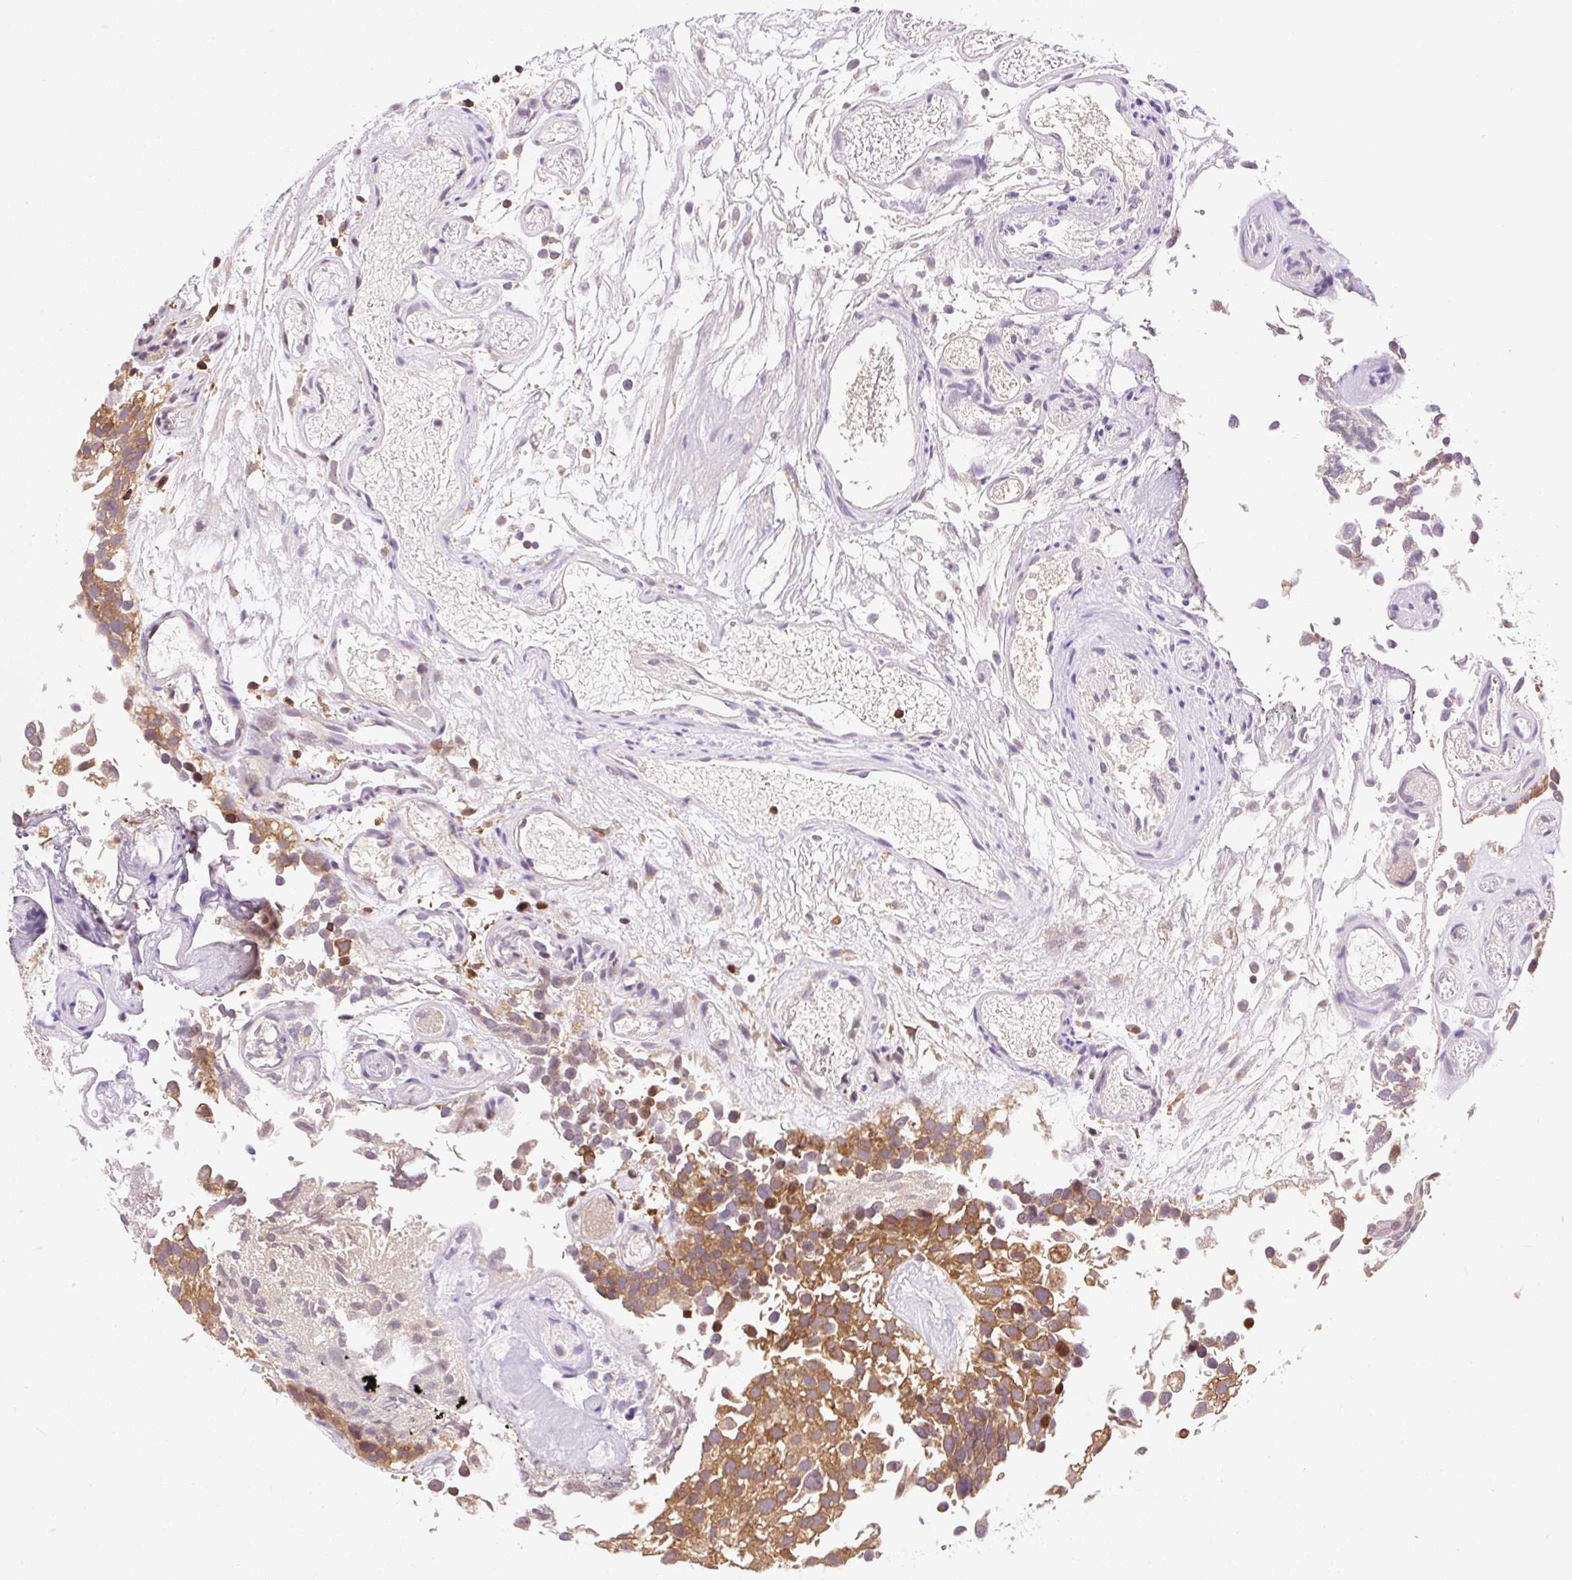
{"staining": {"intensity": "moderate", "quantity": ">75%", "location": "cytoplasmic/membranous"}, "tissue": "urothelial cancer", "cell_type": "Tumor cells", "image_type": "cancer", "snomed": [{"axis": "morphology", "description": "Urothelial carcinoma, NOS"}, {"axis": "topography", "description": "Urinary bladder"}], "caption": "This micrograph shows immunohistochemistry staining of human transitional cell carcinoma, with medium moderate cytoplasmic/membranous expression in approximately >75% of tumor cells.", "gene": "CARD11", "patient": {"sex": "male", "age": 87}}